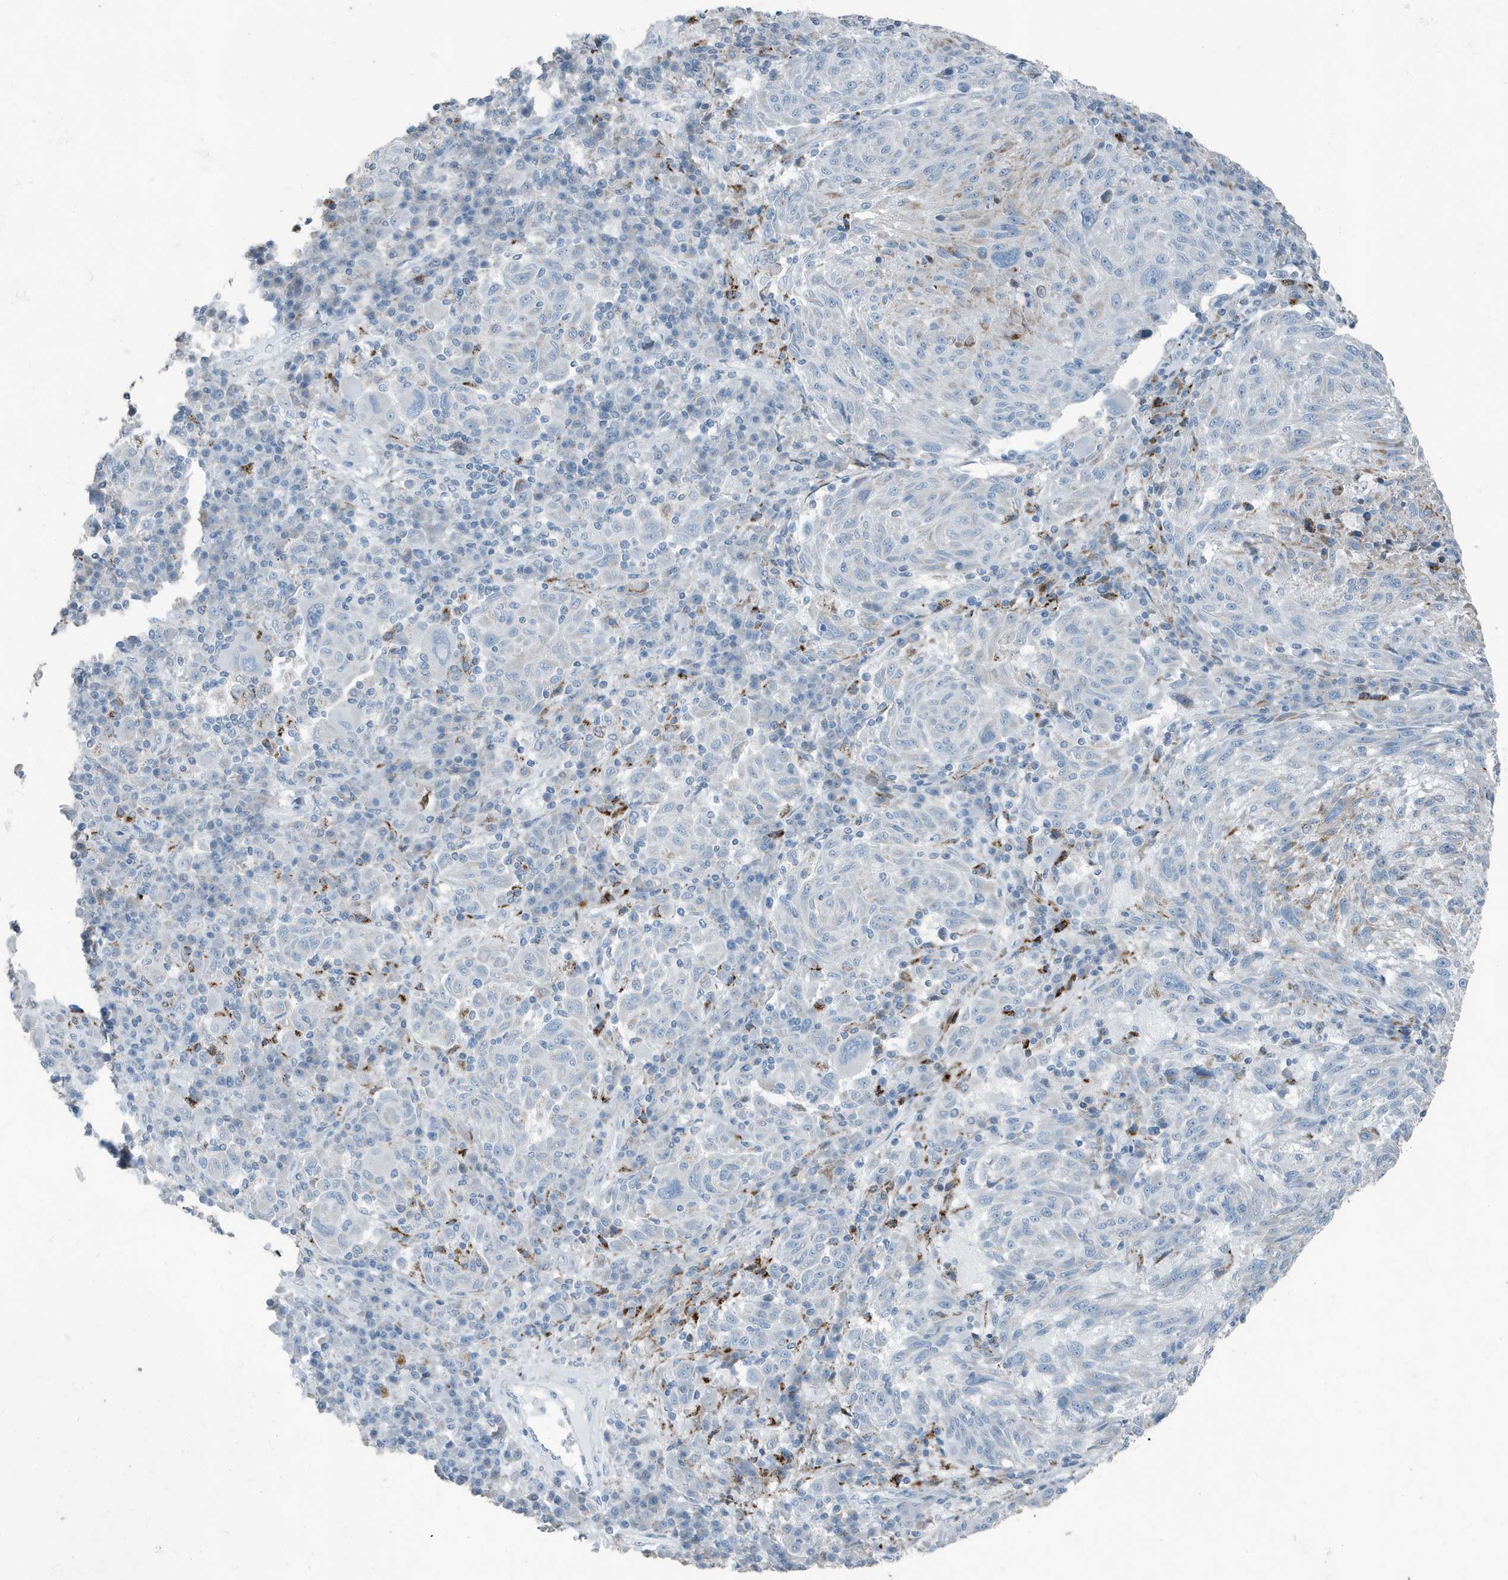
{"staining": {"intensity": "negative", "quantity": "none", "location": "none"}, "tissue": "melanoma", "cell_type": "Tumor cells", "image_type": "cancer", "snomed": [{"axis": "morphology", "description": "Malignant melanoma, NOS"}, {"axis": "topography", "description": "Skin"}], "caption": "Melanoma stained for a protein using IHC reveals no positivity tumor cells.", "gene": "FAM162A", "patient": {"sex": "male", "age": 53}}